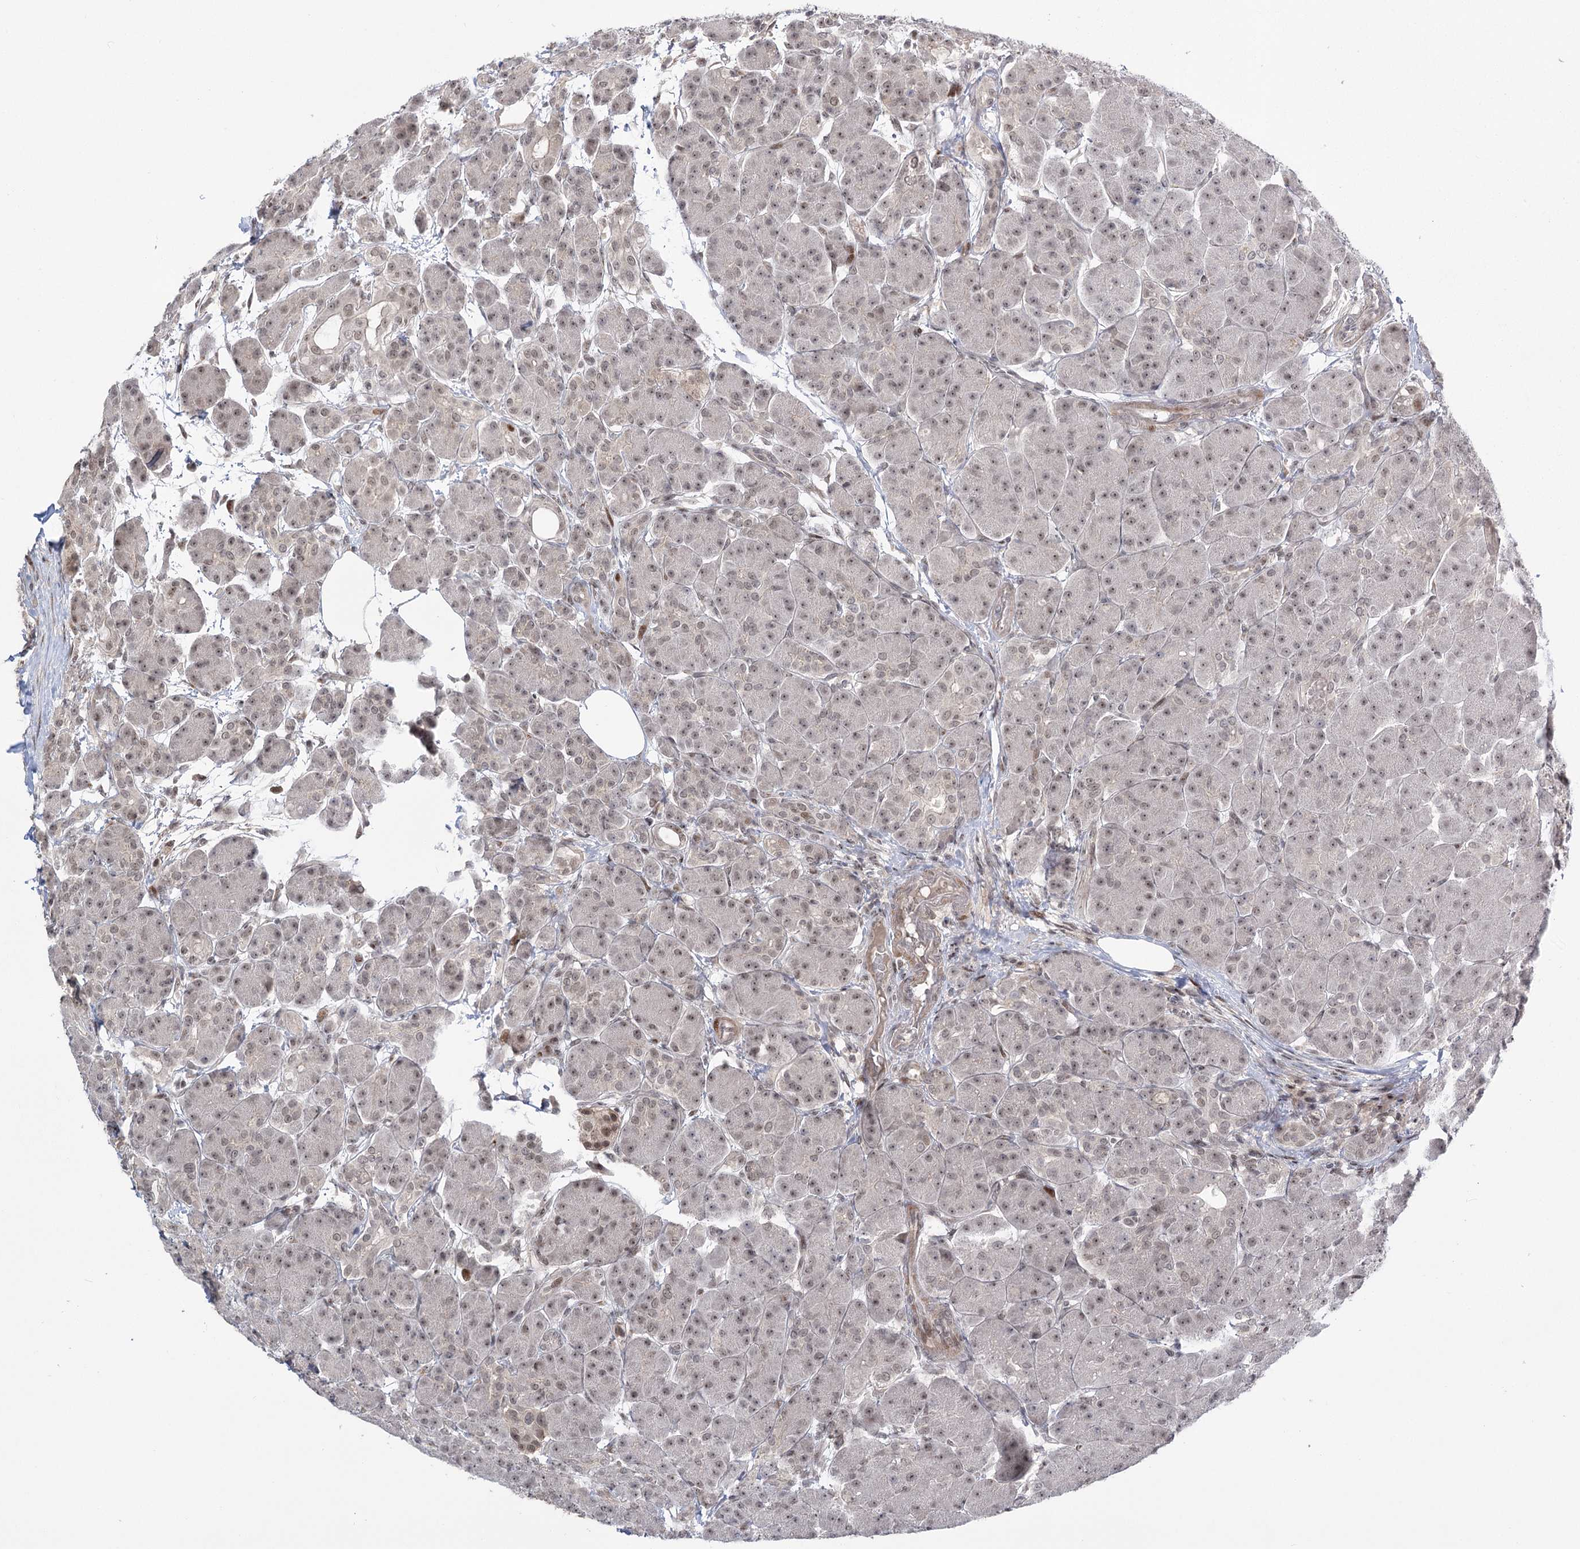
{"staining": {"intensity": "weak", "quantity": "25%-75%", "location": "nuclear"}, "tissue": "pancreas", "cell_type": "Exocrine glandular cells", "image_type": "normal", "snomed": [{"axis": "morphology", "description": "Normal tissue, NOS"}, {"axis": "topography", "description": "Pancreas"}], "caption": "Immunohistochemical staining of unremarkable pancreas shows weak nuclear protein expression in about 25%-75% of exocrine glandular cells.", "gene": "HELQ", "patient": {"sex": "male", "age": 63}}